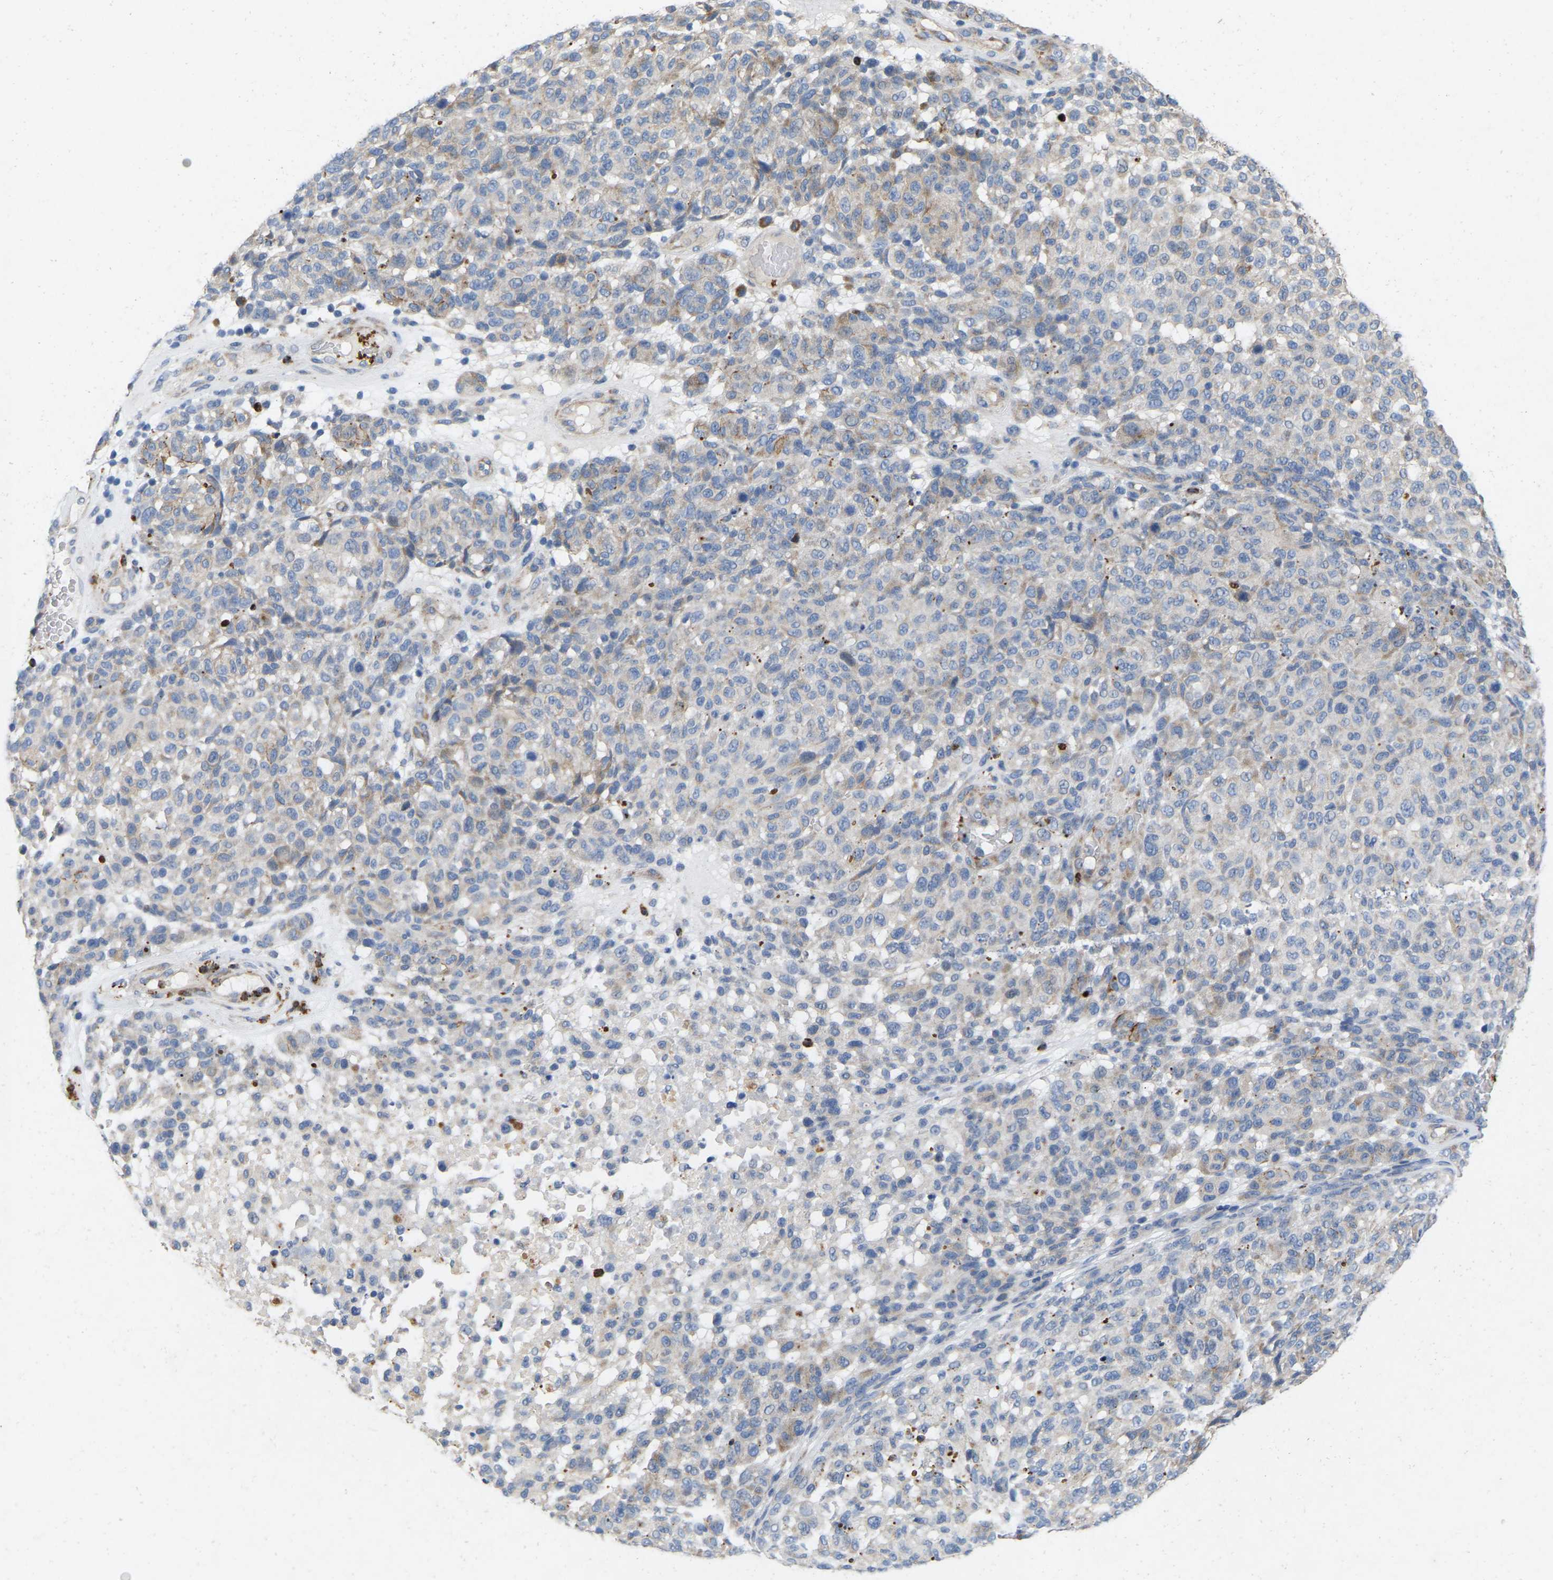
{"staining": {"intensity": "negative", "quantity": "none", "location": "none"}, "tissue": "melanoma", "cell_type": "Tumor cells", "image_type": "cancer", "snomed": [{"axis": "morphology", "description": "Malignant melanoma, NOS"}, {"axis": "topography", "description": "Skin"}], "caption": "This is an immunohistochemistry histopathology image of malignant melanoma. There is no expression in tumor cells.", "gene": "RHEB", "patient": {"sex": "male", "age": 59}}